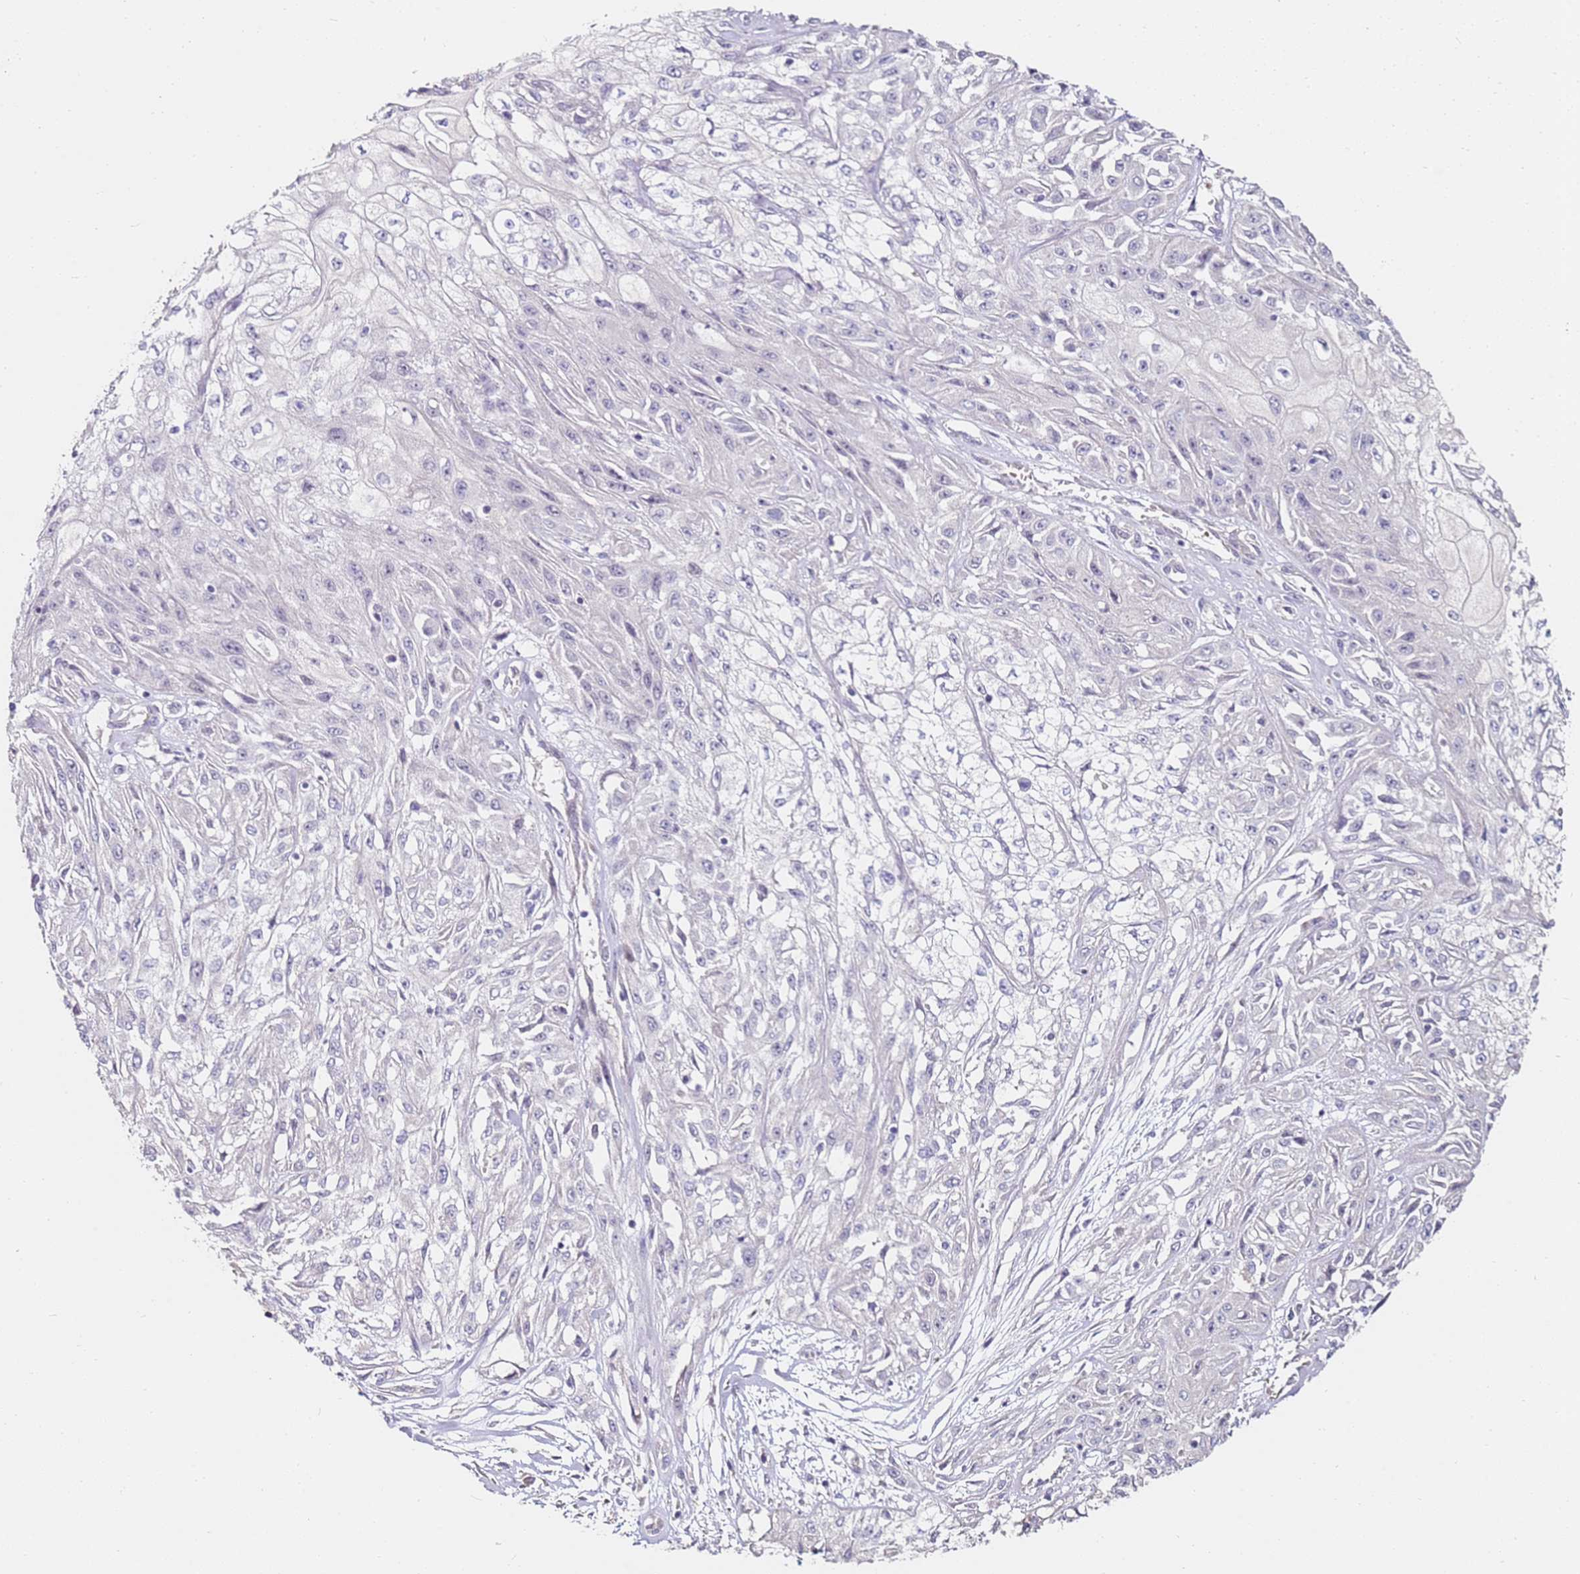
{"staining": {"intensity": "negative", "quantity": "none", "location": "none"}, "tissue": "skin cancer", "cell_type": "Tumor cells", "image_type": "cancer", "snomed": [{"axis": "morphology", "description": "Squamous cell carcinoma, NOS"}, {"axis": "morphology", "description": "Squamous cell carcinoma, metastatic, NOS"}, {"axis": "topography", "description": "Skin"}, {"axis": "topography", "description": "Lymph node"}], "caption": "A micrograph of skin metastatic squamous cell carcinoma stained for a protein displays no brown staining in tumor cells.", "gene": "RARS2", "patient": {"sex": "male", "age": 75}}